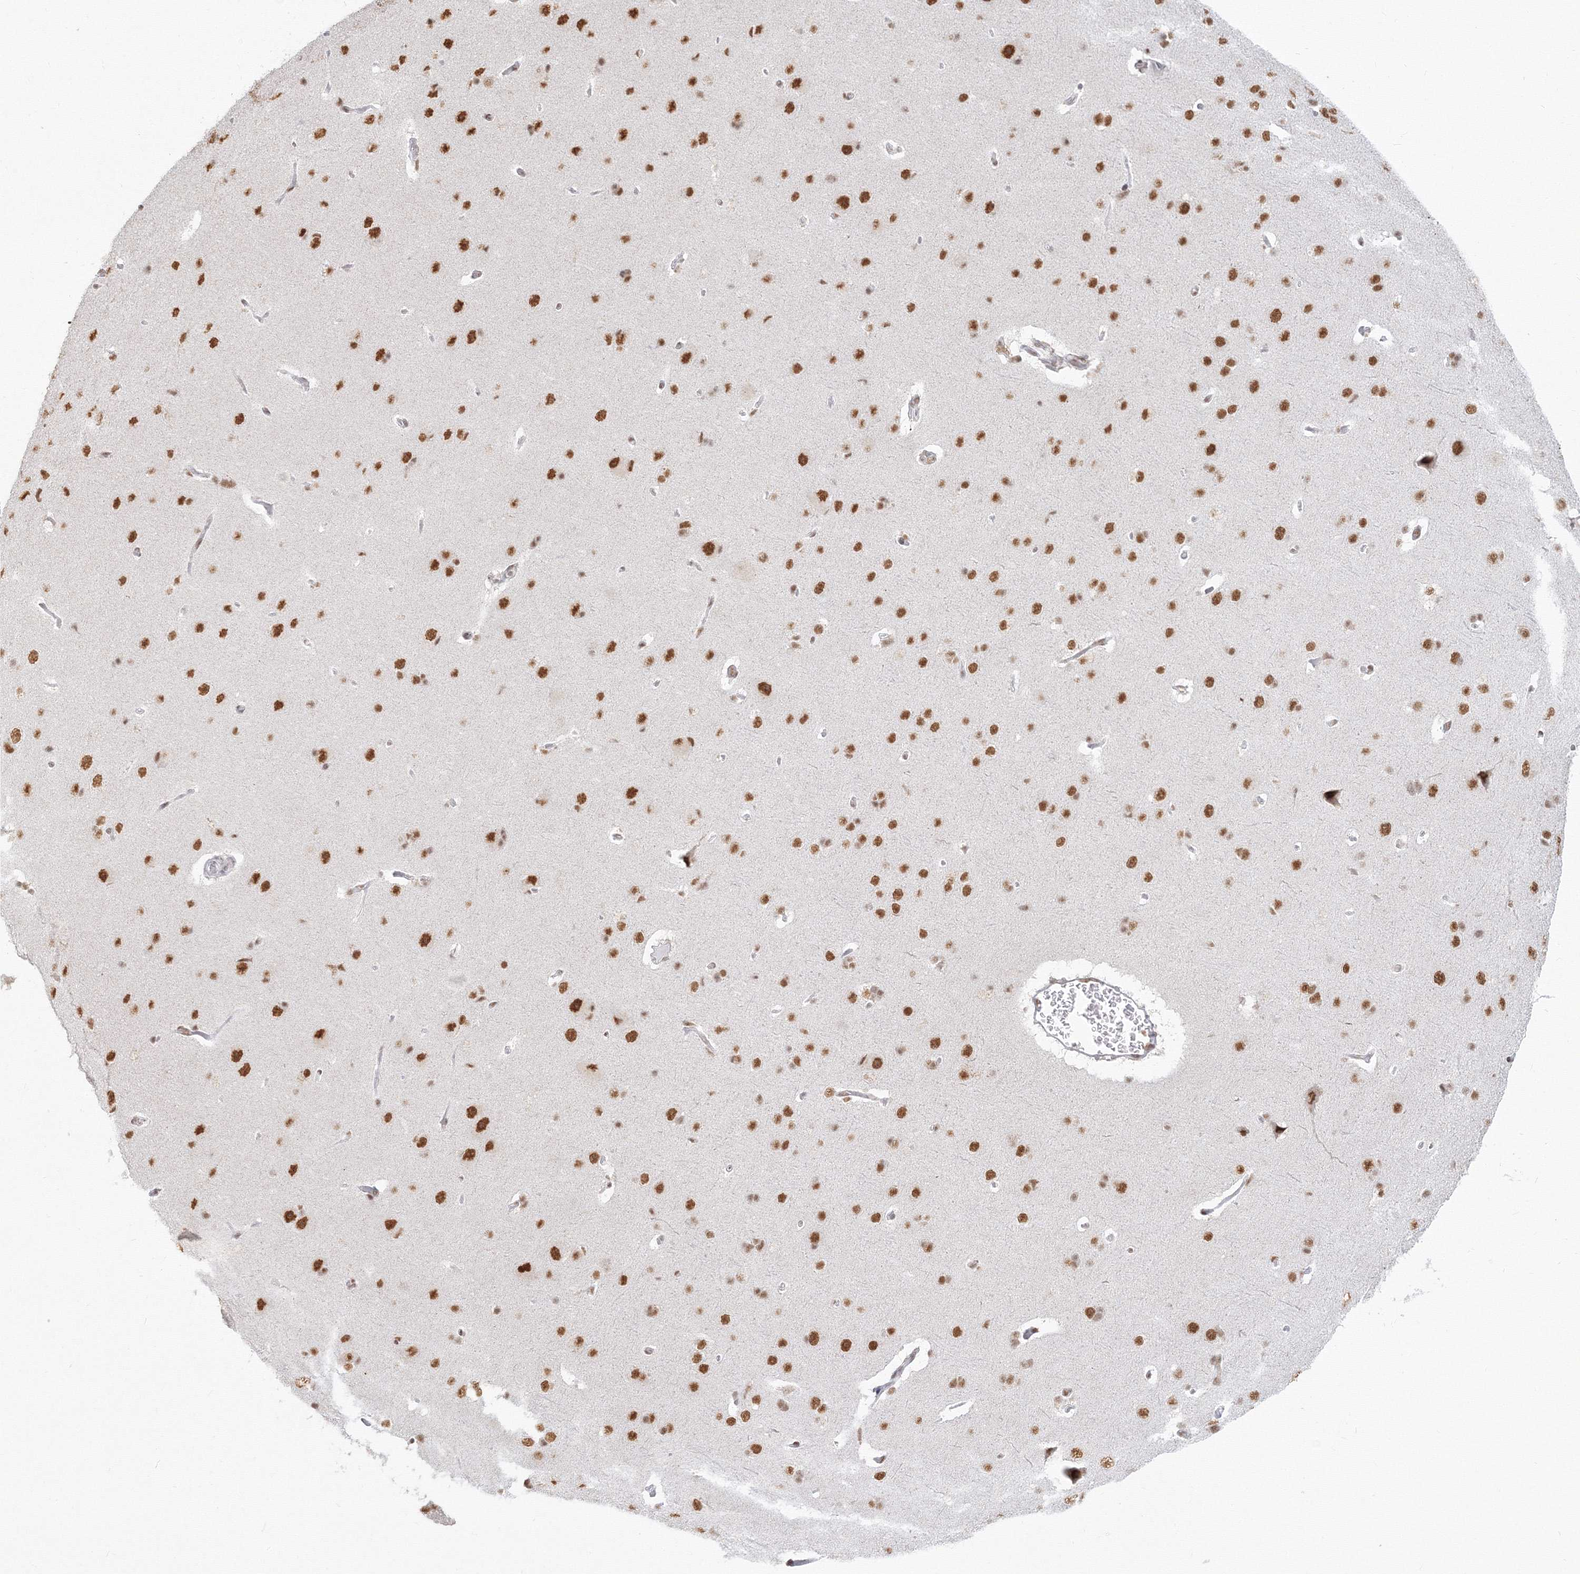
{"staining": {"intensity": "moderate", "quantity": ">75%", "location": "nuclear"}, "tissue": "cerebral cortex", "cell_type": "Endothelial cells", "image_type": "normal", "snomed": [{"axis": "morphology", "description": "Normal tissue, NOS"}, {"axis": "topography", "description": "Cerebral cortex"}], "caption": "A medium amount of moderate nuclear staining is identified in about >75% of endothelial cells in unremarkable cerebral cortex.", "gene": "PPP4R2", "patient": {"sex": "male", "age": 62}}